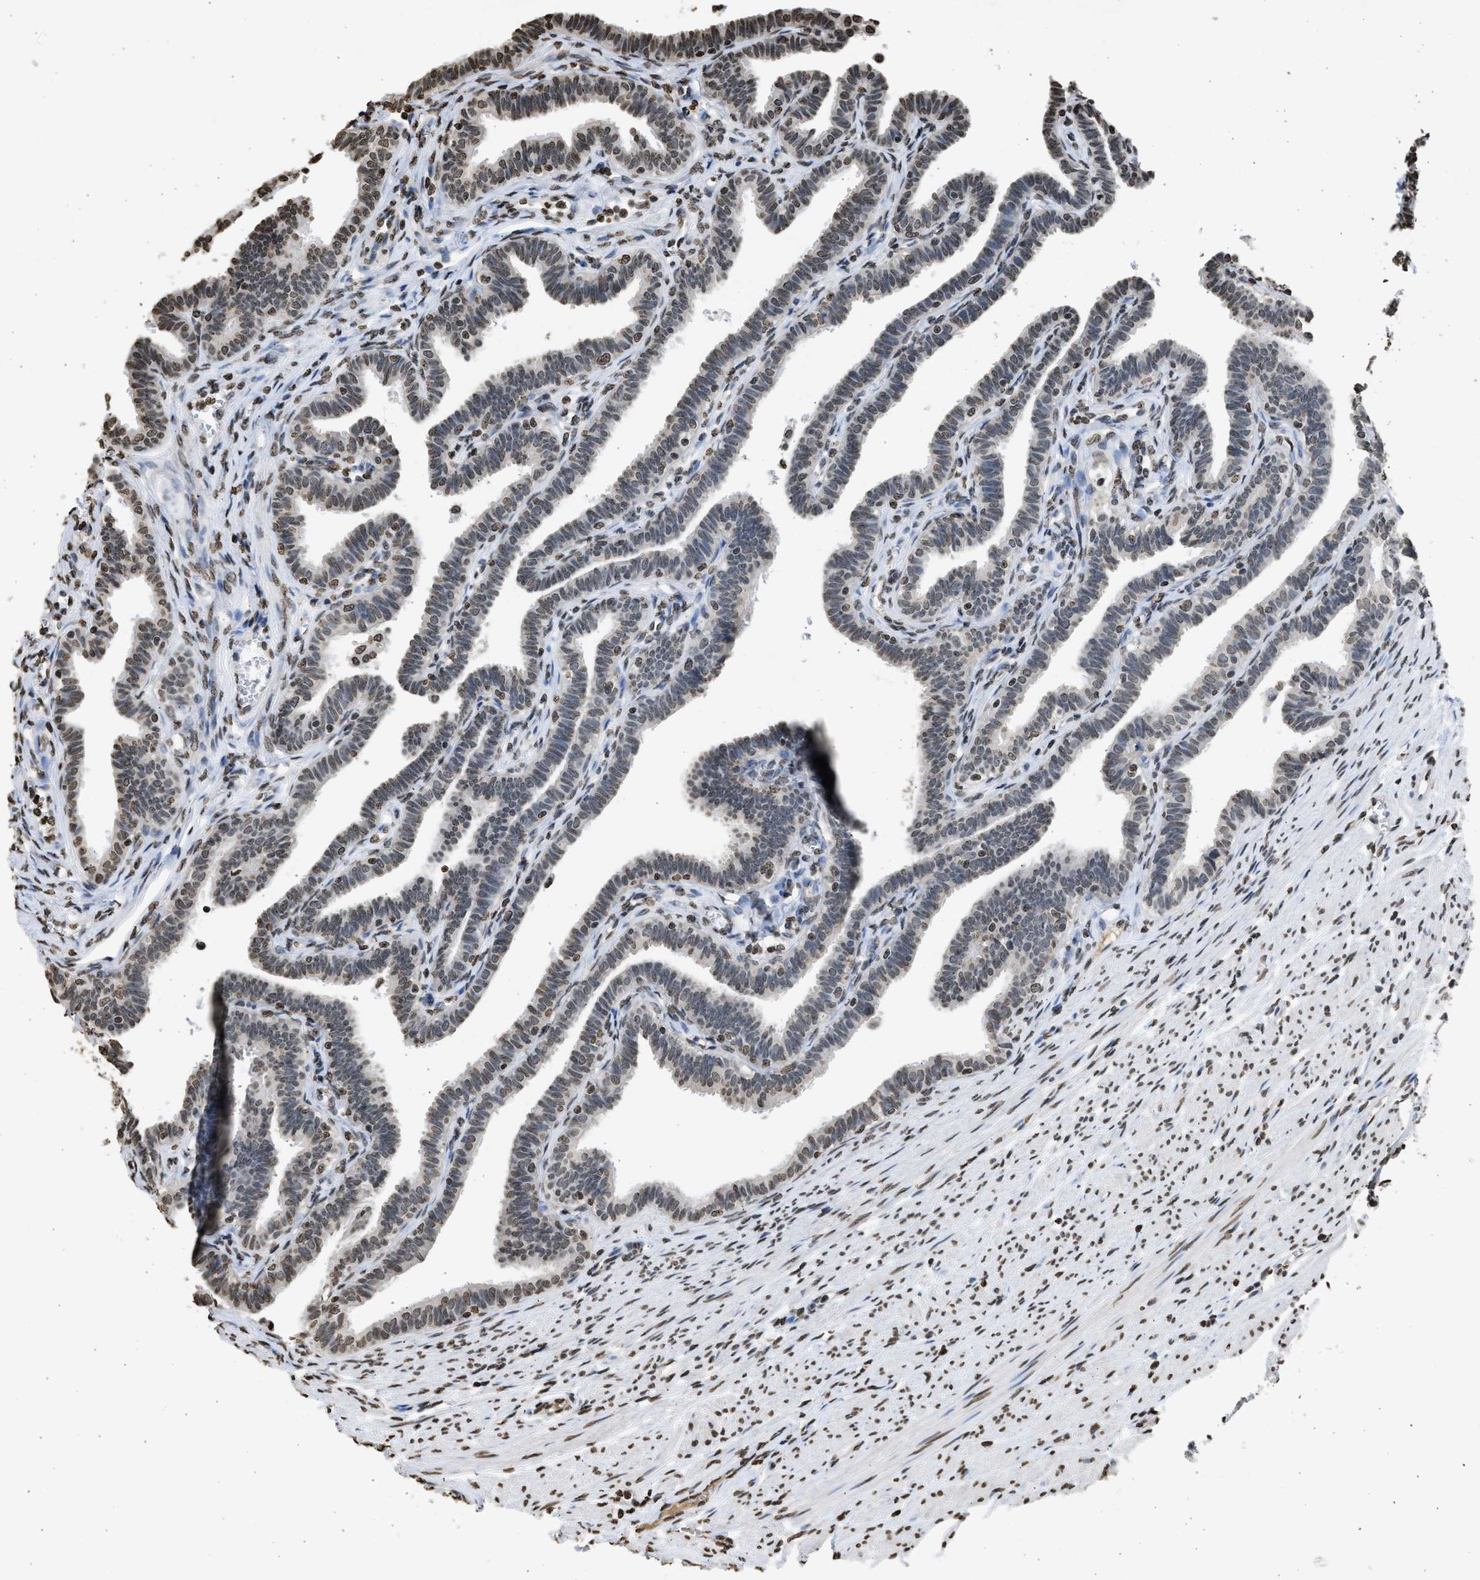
{"staining": {"intensity": "weak", "quantity": "25%-75%", "location": "nuclear"}, "tissue": "fallopian tube", "cell_type": "Glandular cells", "image_type": "normal", "snomed": [{"axis": "morphology", "description": "Normal tissue, NOS"}, {"axis": "topography", "description": "Fallopian tube"}, {"axis": "topography", "description": "Ovary"}], "caption": "Benign fallopian tube was stained to show a protein in brown. There is low levels of weak nuclear staining in approximately 25%-75% of glandular cells. Using DAB (brown) and hematoxylin (blue) stains, captured at high magnification using brightfield microscopy.", "gene": "RRAGC", "patient": {"sex": "female", "age": 23}}